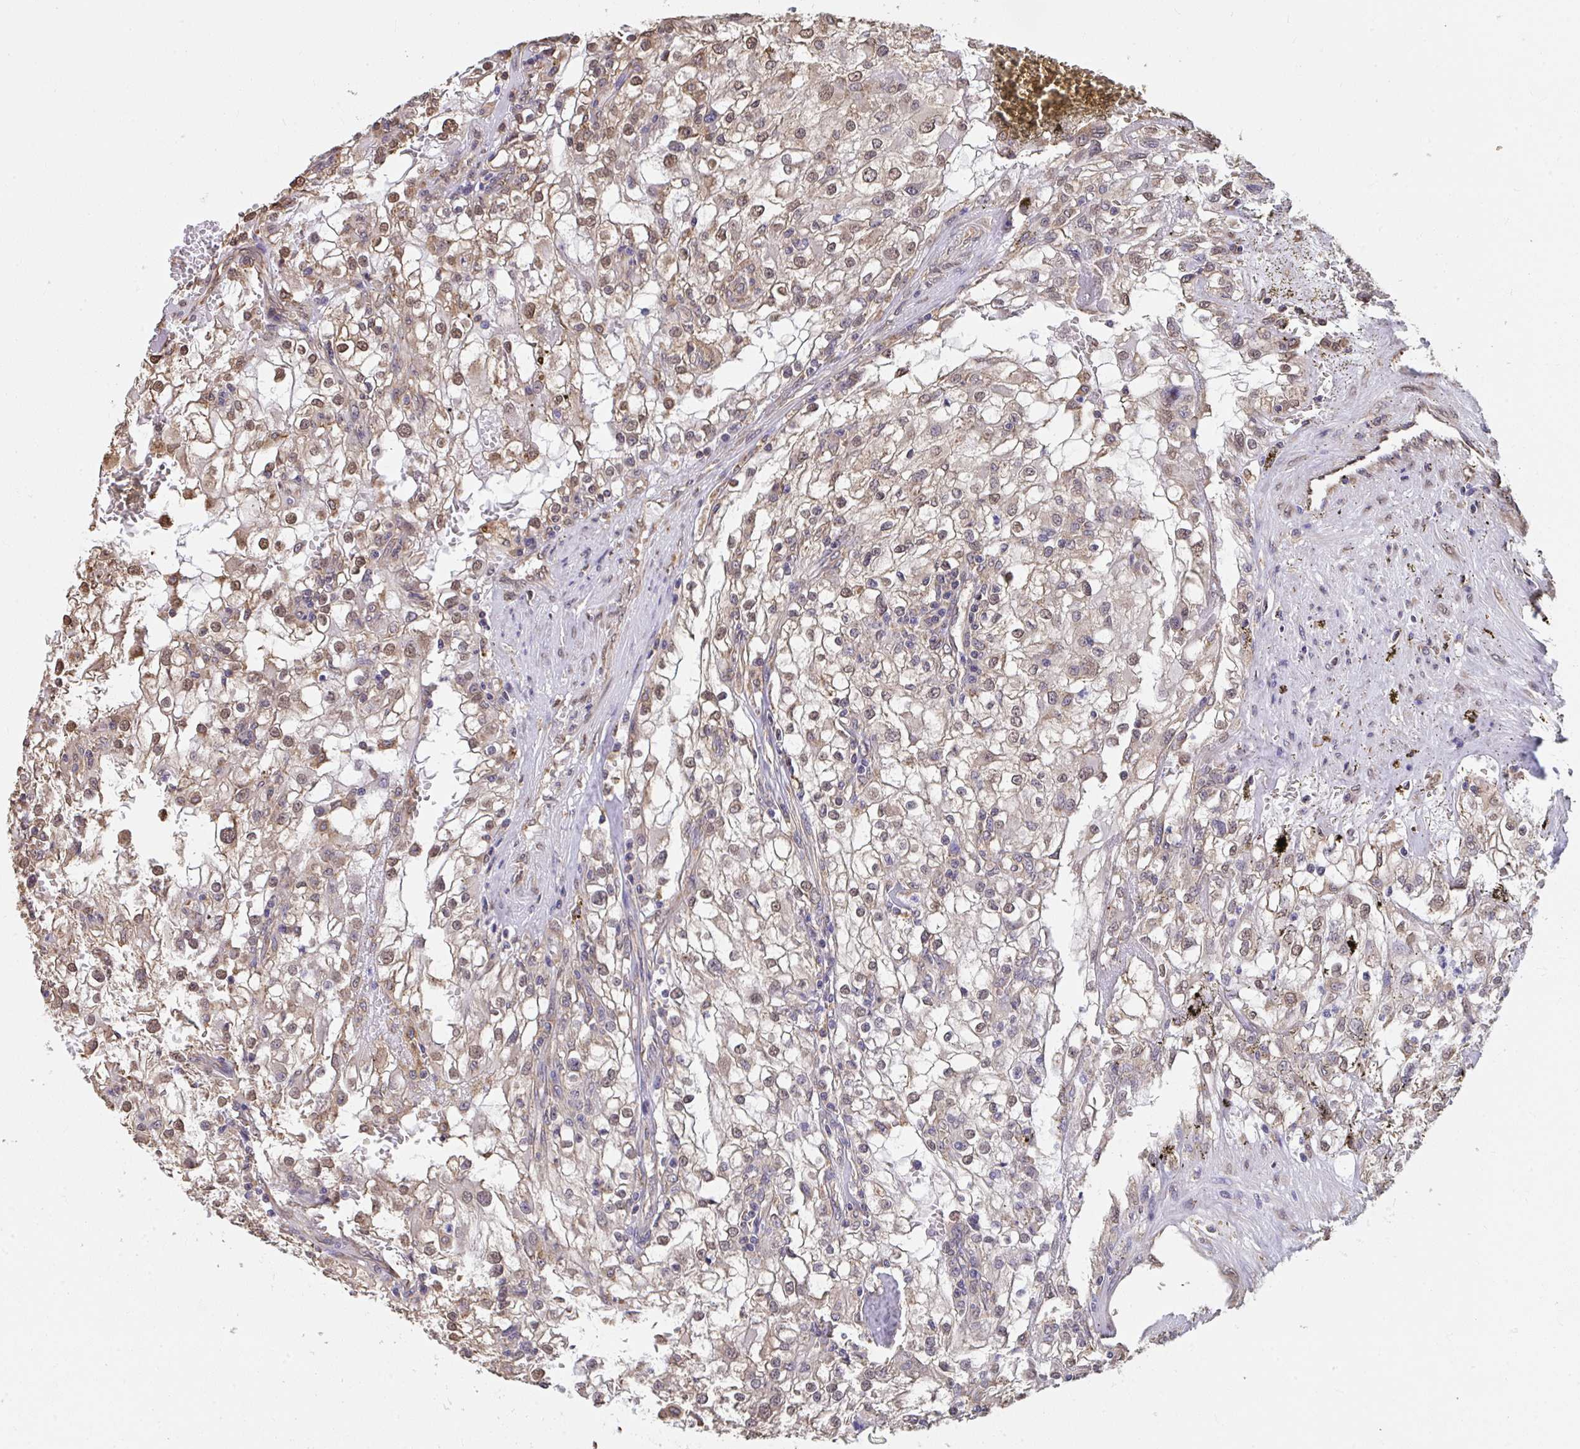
{"staining": {"intensity": "moderate", "quantity": "<25%", "location": "nuclear"}, "tissue": "renal cancer", "cell_type": "Tumor cells", "image_type": "cancer", "snomed": [{"axis": "morphology", "description": "Adenocarcinoma, NOS"}, {"axis": "topography", "description": "Kidney"}], "caption": "The histopathology image demonstrates a brown stain indicating the presence of a protein in the nuclear of tumor cells in adenocarcinoma (renal).", "gene": "SYNCRIP", "patient": {"sex": "female", "age": 74}}